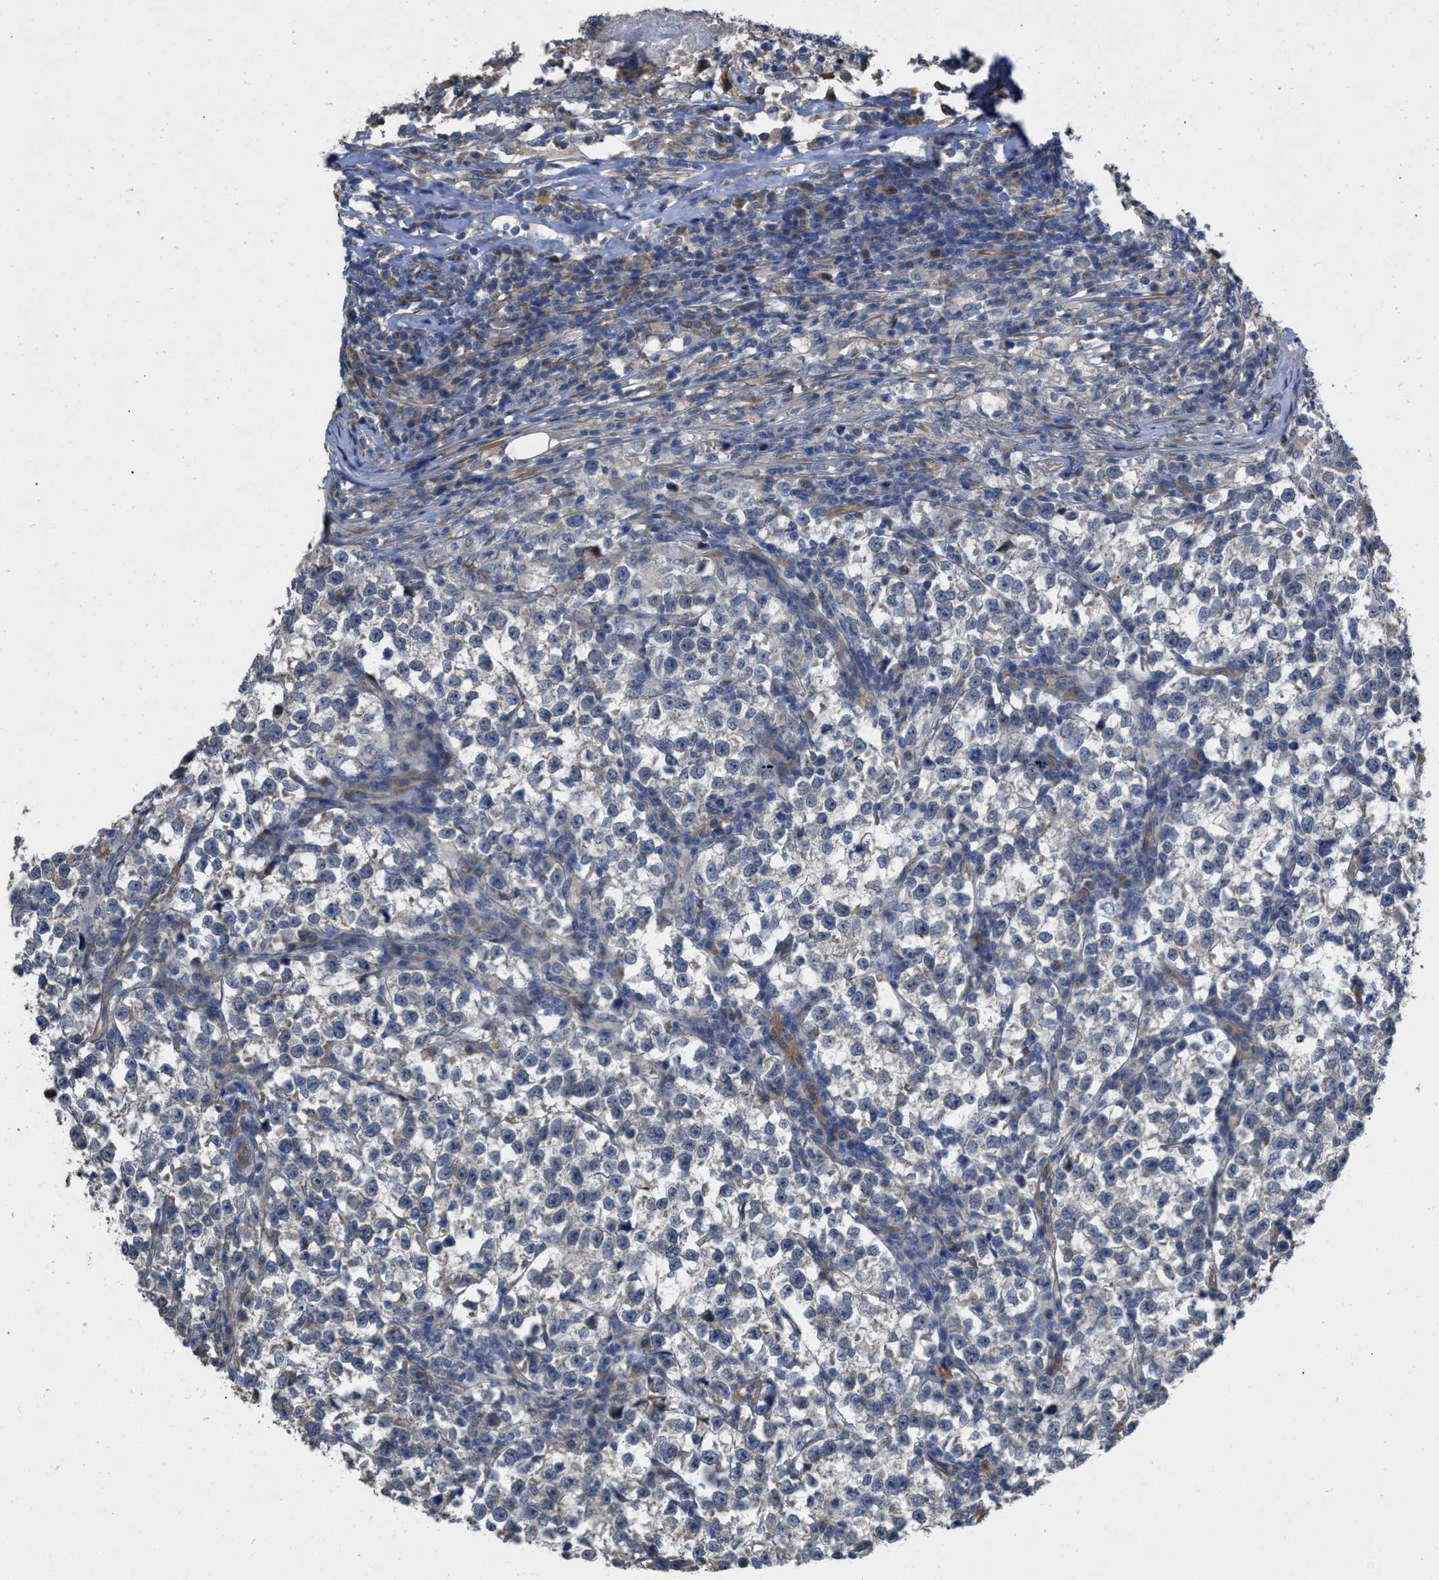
{"staining": {"intensity": "negative", "quantity": "none", "location": "none"}, "tissue": "testis cancer", "cell_type": "Tumor cells", "image_type": "cancer", "snomed": [{"axis": "morphology", "description": "Normal tissue, NOS"}, {"axis": "morphology", "description": "Seminoma, NOS"}, {"axis": "topography", "description": "Testis"}], "caption": "IHC histopathology image of neoplastic tissue: human testis cancer (seminoma) stained with DAB displays no significant protein staining in tumor cells.", "gene": "SLC4A11", "patient": {"sex": "male", "age": 43}}